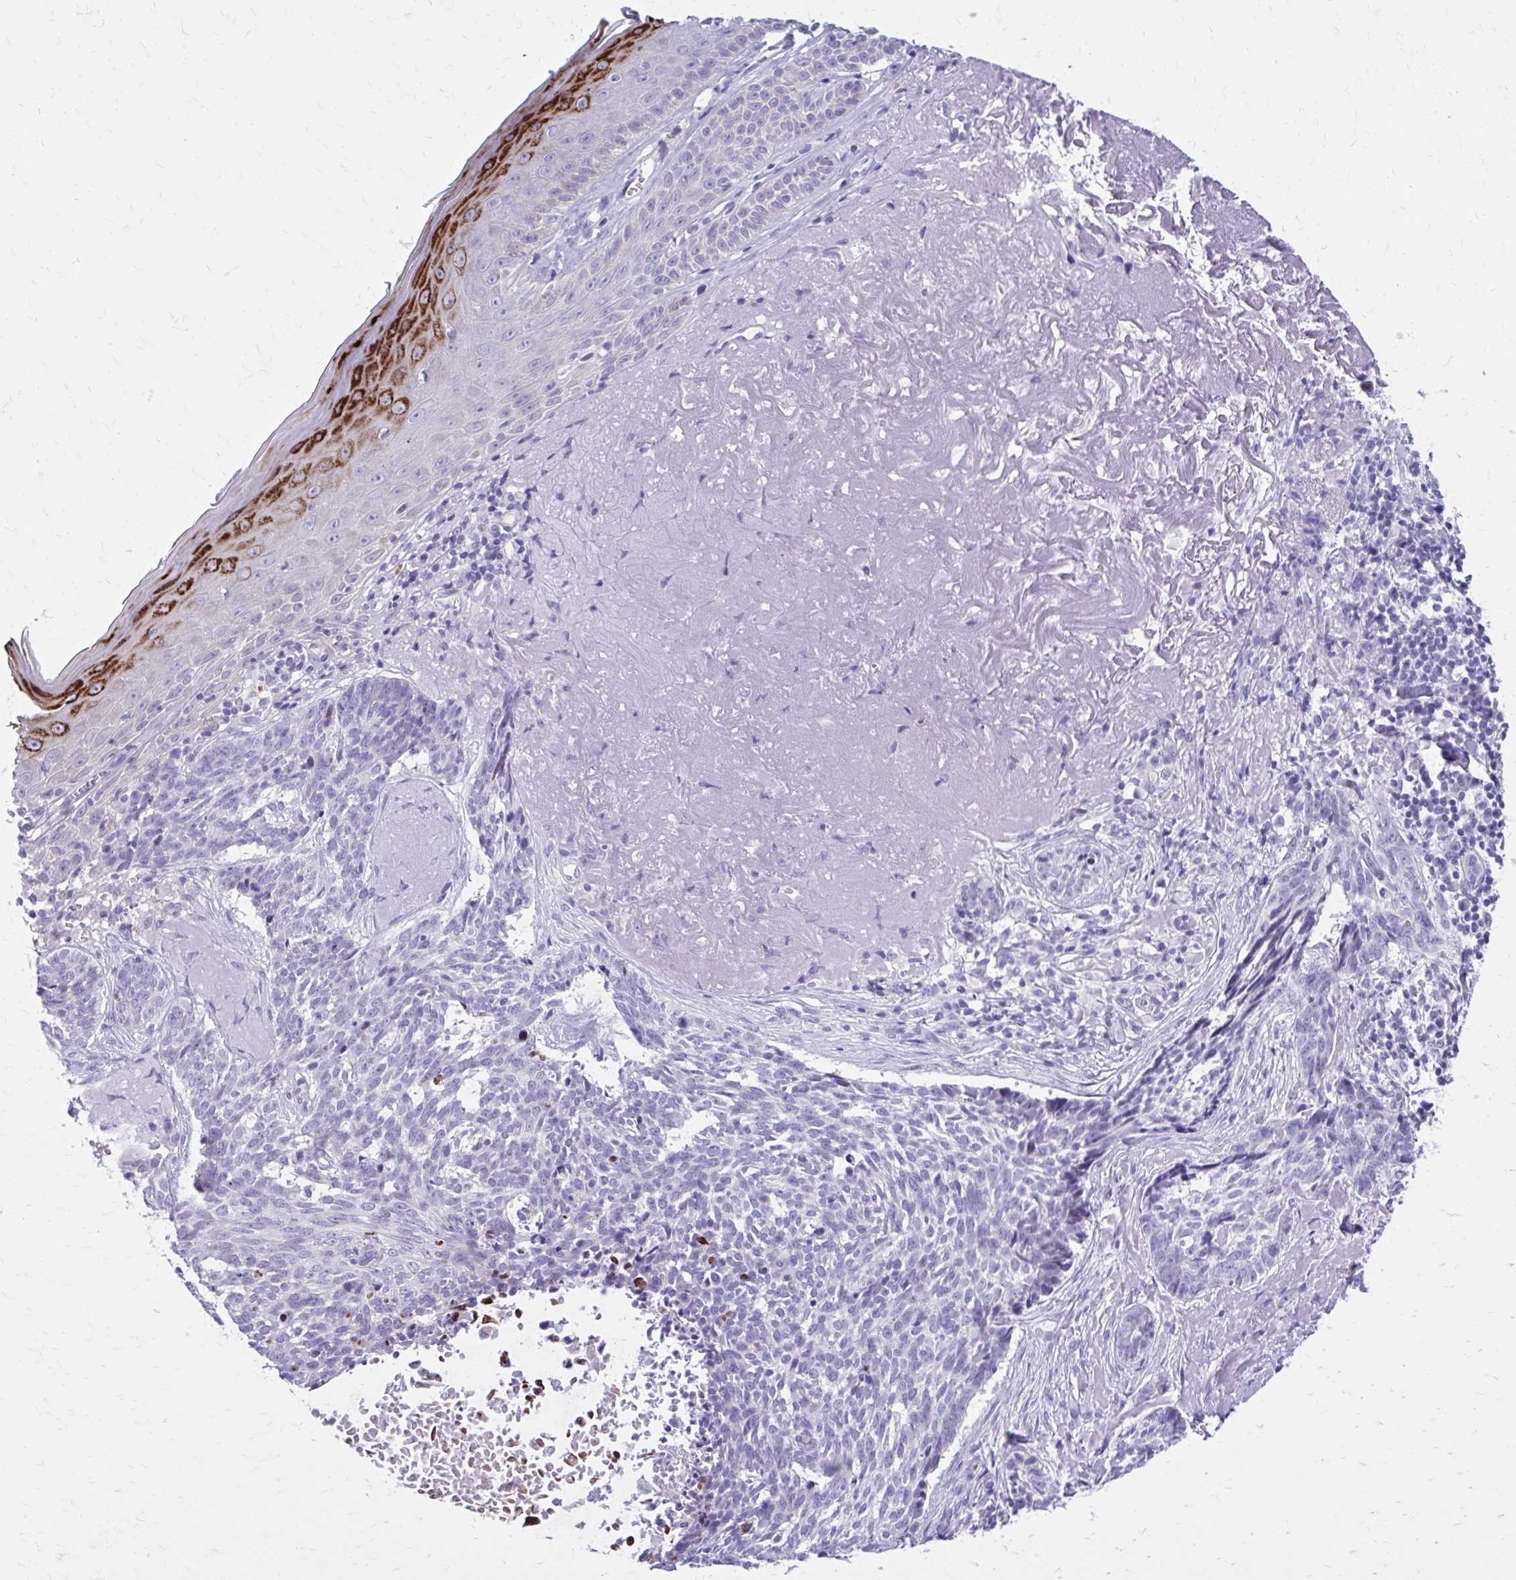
{"staining": {"intensity": "negative", "quantity": "none", "location": "none"}, "tissue": "skin cancer", "cell_type": "Tumor cells", "image_type": "cancer", "snomed": [{"axis": "morphology", "description": "Basal cell carcinoma"}, {"axis": "topography", "description": "Skin"}, {"axis": "topography", "description": "Skin of face"}], "caption": "Immunohistochemistry (IHC) histopathology image of neoplastic tissue: human skin cancer (basal cell carcinoma) stained with DAB exhibits no significant protein positivity in tumor cells.", "gene": "LCN15", "patient": {"sex": "female", "age": 95}}